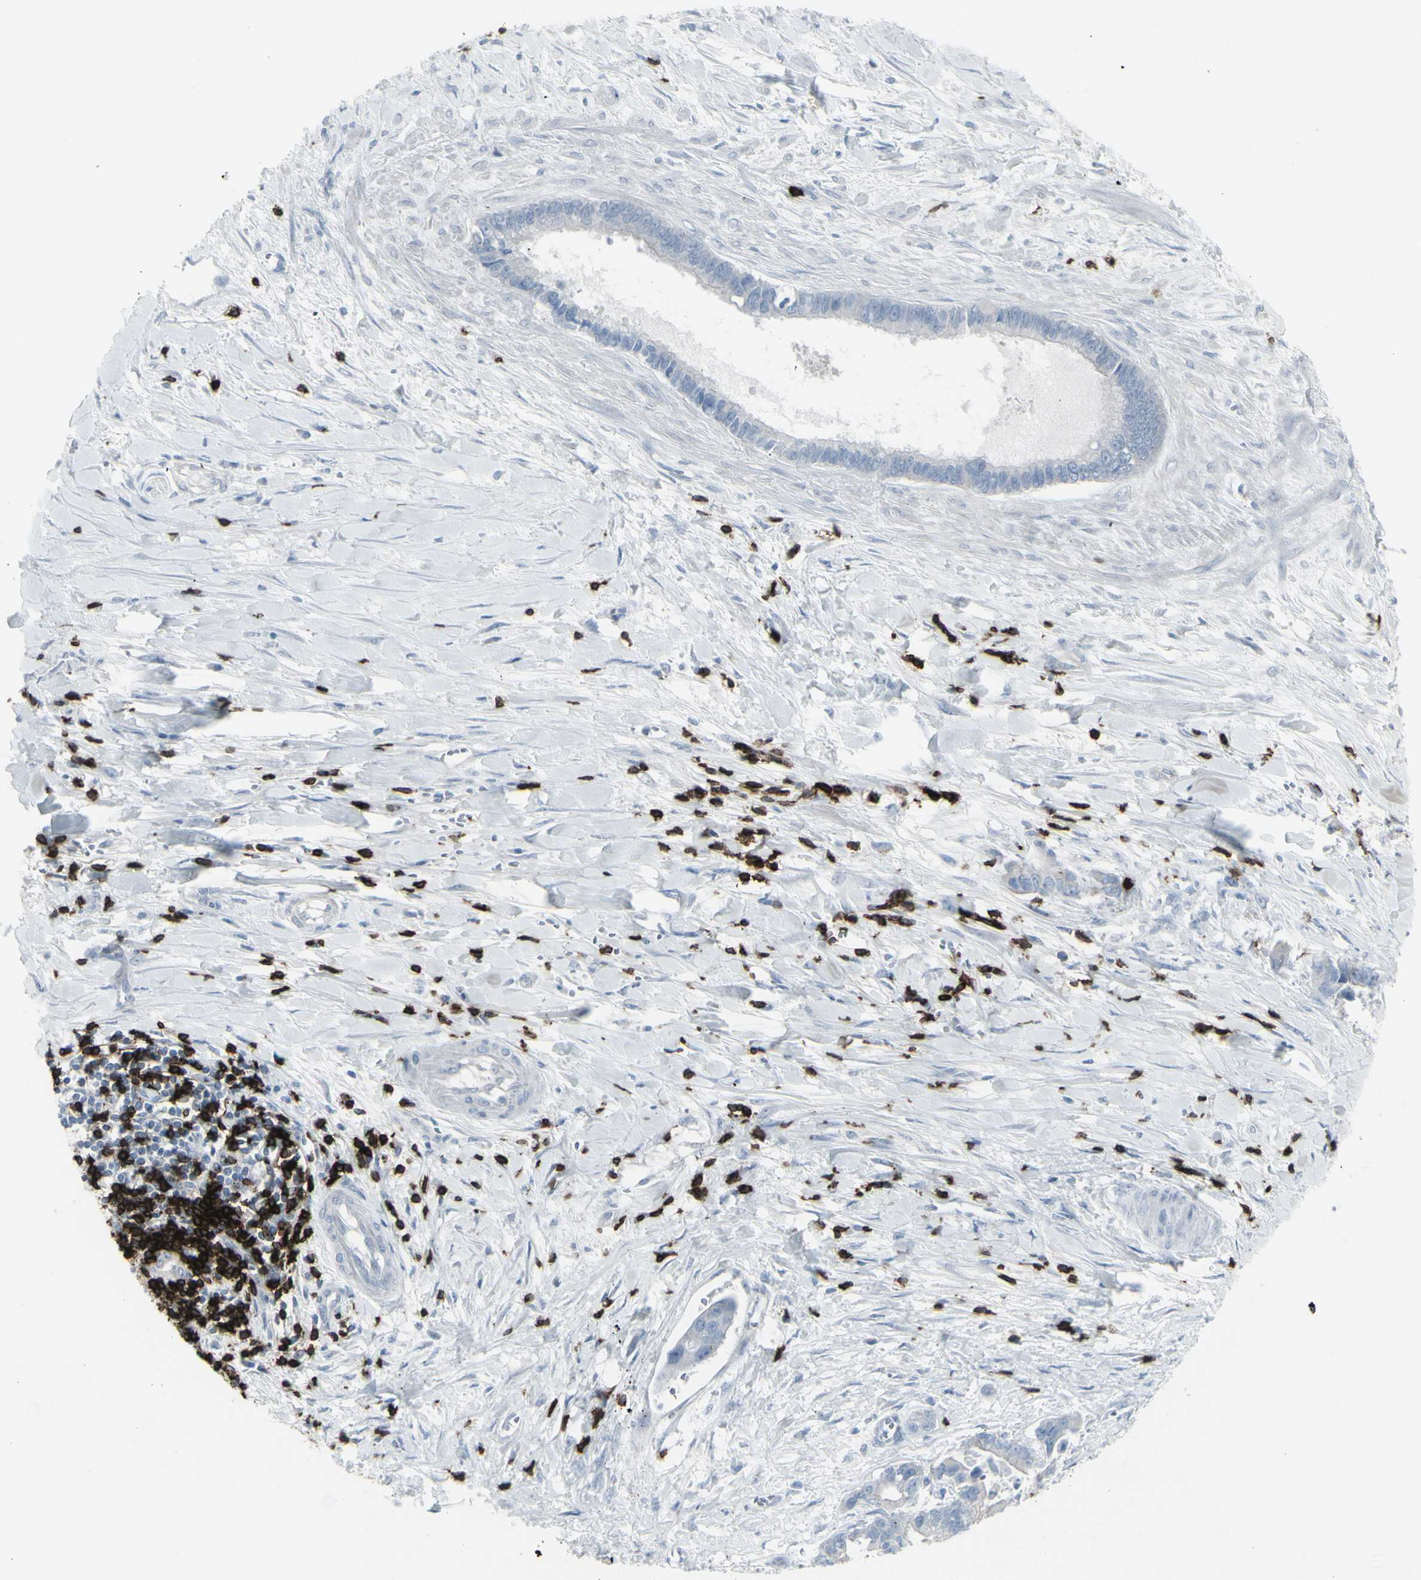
{"staining": {"intensity": "negative", "quantity": "none", "location": "none"}, "tissue": "liver cancer", "cell_type": "Tumor cells", "image_type": "cancer", "snomed": [{"axis": "morphology", "description": "Cholangiocarcinoma"}, {"axis": "topography", "description": "Liver"}], "caption": "A high-resolution photomicrograph shows immunohistochemistry (IHC) staining of cholangiocarcinoma (liver), which exhibits no significant expression in tumor cells.", "gene": "CD247", "patient": {"sex": "female", "age": 65}}